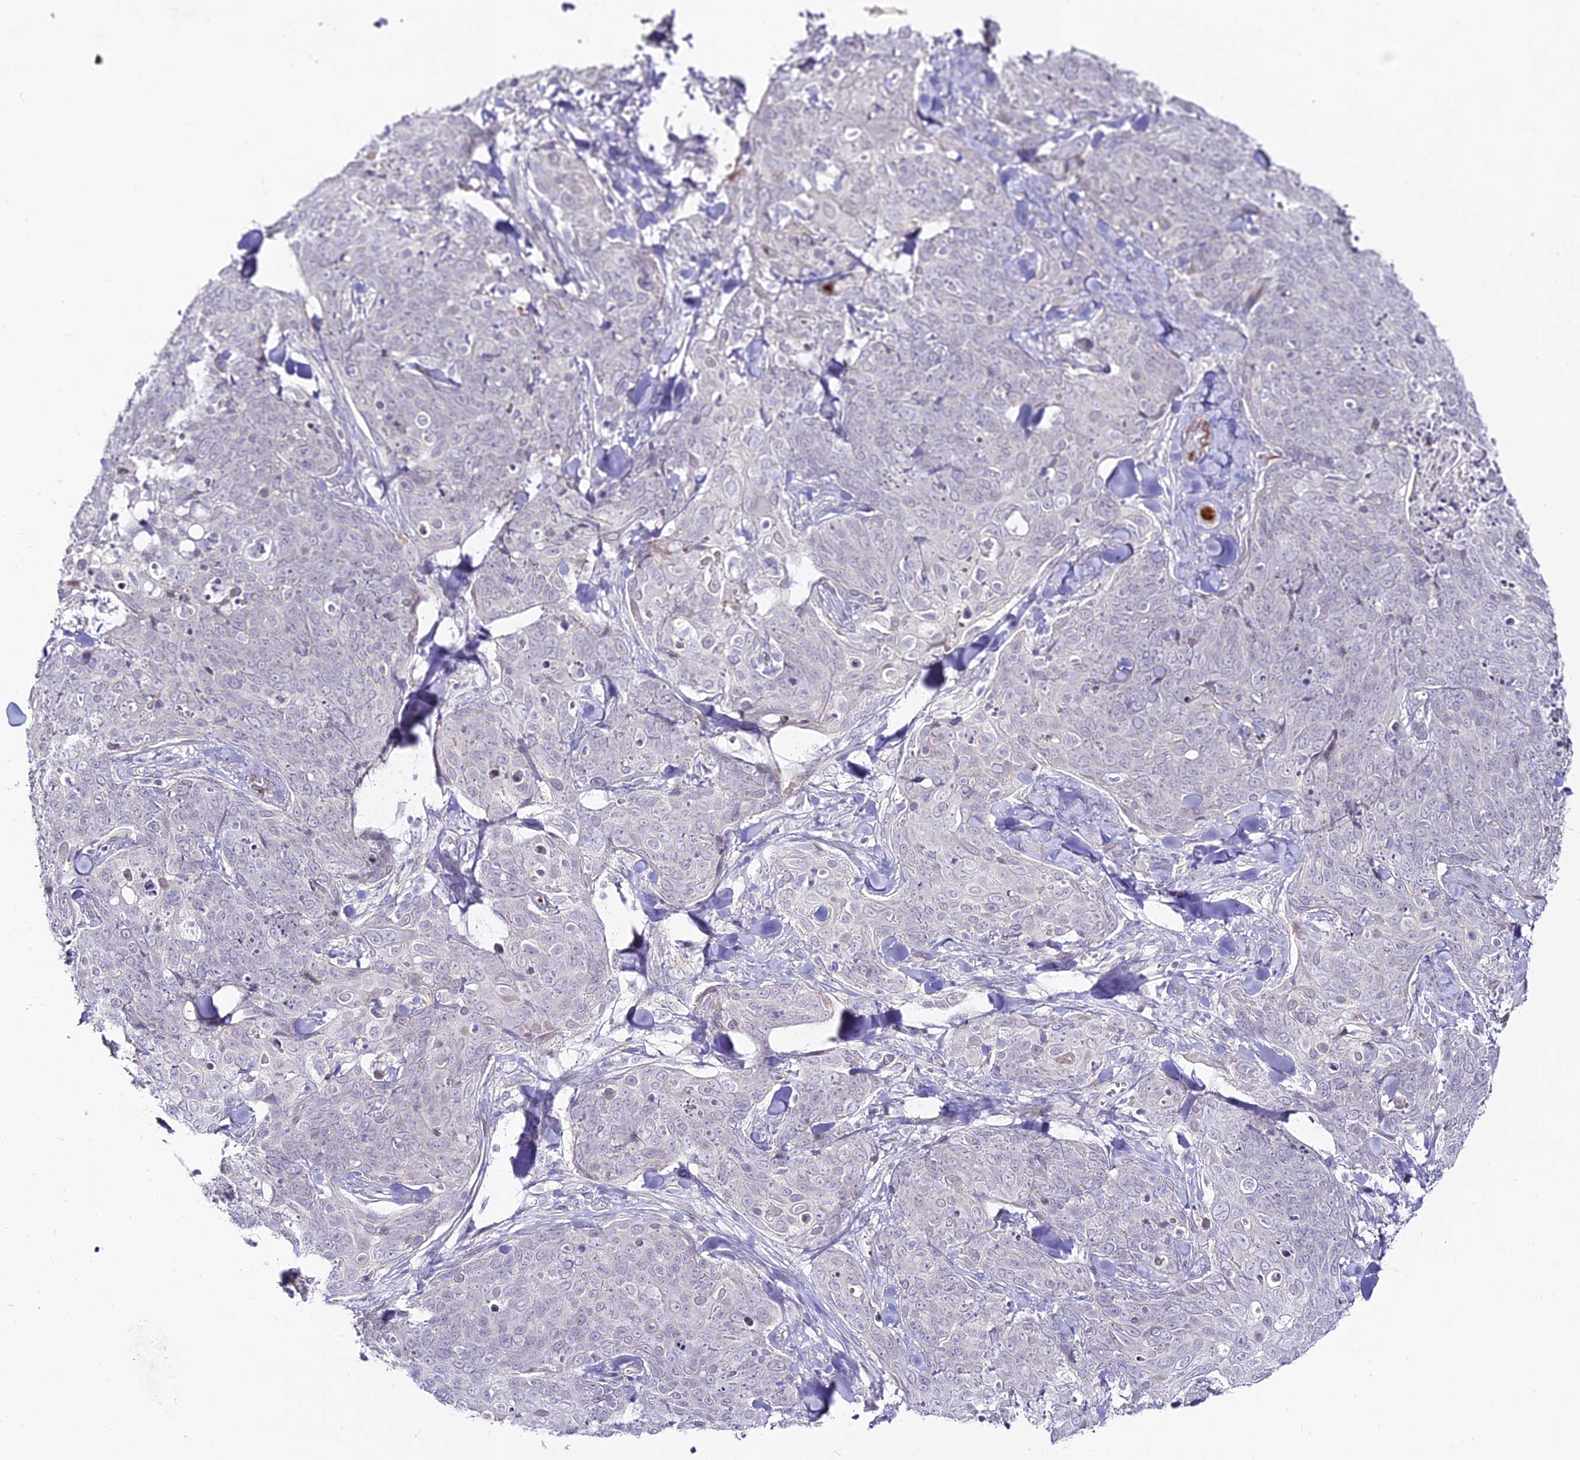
{"staining": {"intensity": "negative", "quantity": "none", "location": "none"}, "tissue": "skin cancer", "cell_type": "Tumor cells", "image_type": "cancer", "snomed": [{"axis": "morphology", "description": "Squamous cell carcinoma, NOS"}, {"axis": "topography", "description": "Skin"}, {"axis": "topography", "description": "Vulva"}], "caption": "Tumor cells show no significant protein staining in skin cancer.", "gene": "ALPG", "patient": {"sex": "female", "age": 85}}